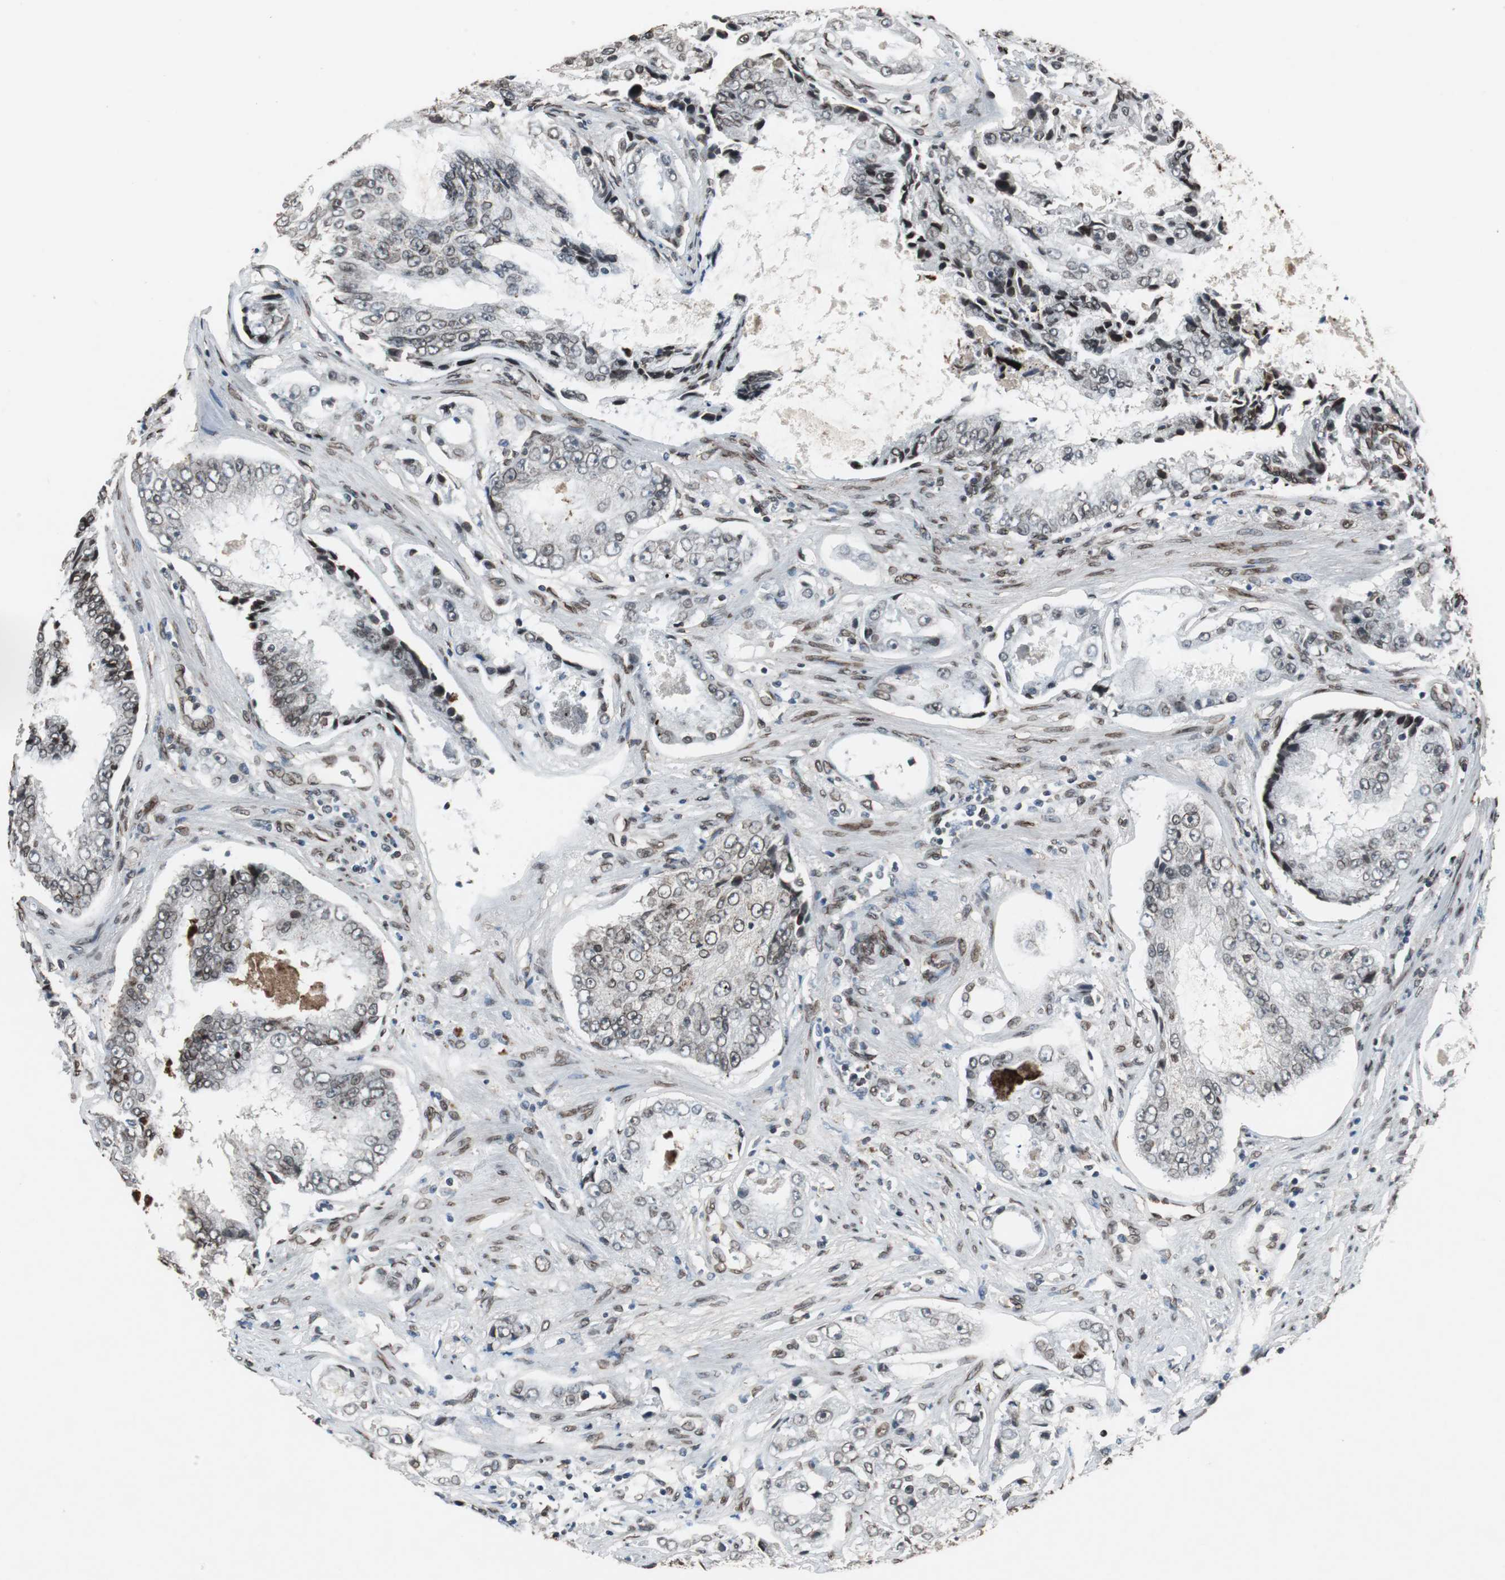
{"staining": {"intensity": "strong", "quantity": "<25%", "location": "cytoplasmic/membranous,nuclear"}, "tissue": "prostate cancer", "cell_type": "Tumor cells", "image_type": "cancer", "snomed": [{"axis": "morphology", "description": "Adenocarcinoma, High grade"}, {"axis": "topography", "description": "Prostate"}], "caption": "A photomicrograph of human prostate adenocarcinoma (high-grade) stained for a protein exhibits strong cytoplasmic/membranous and nuclear brown staining in tumor cells. (DAB (3,3'-diaminobenzidine) IHC with brightfield microscopy, high magnification).", "gene": "LMNA", "patient": {"sex": "male", "age": 73}}